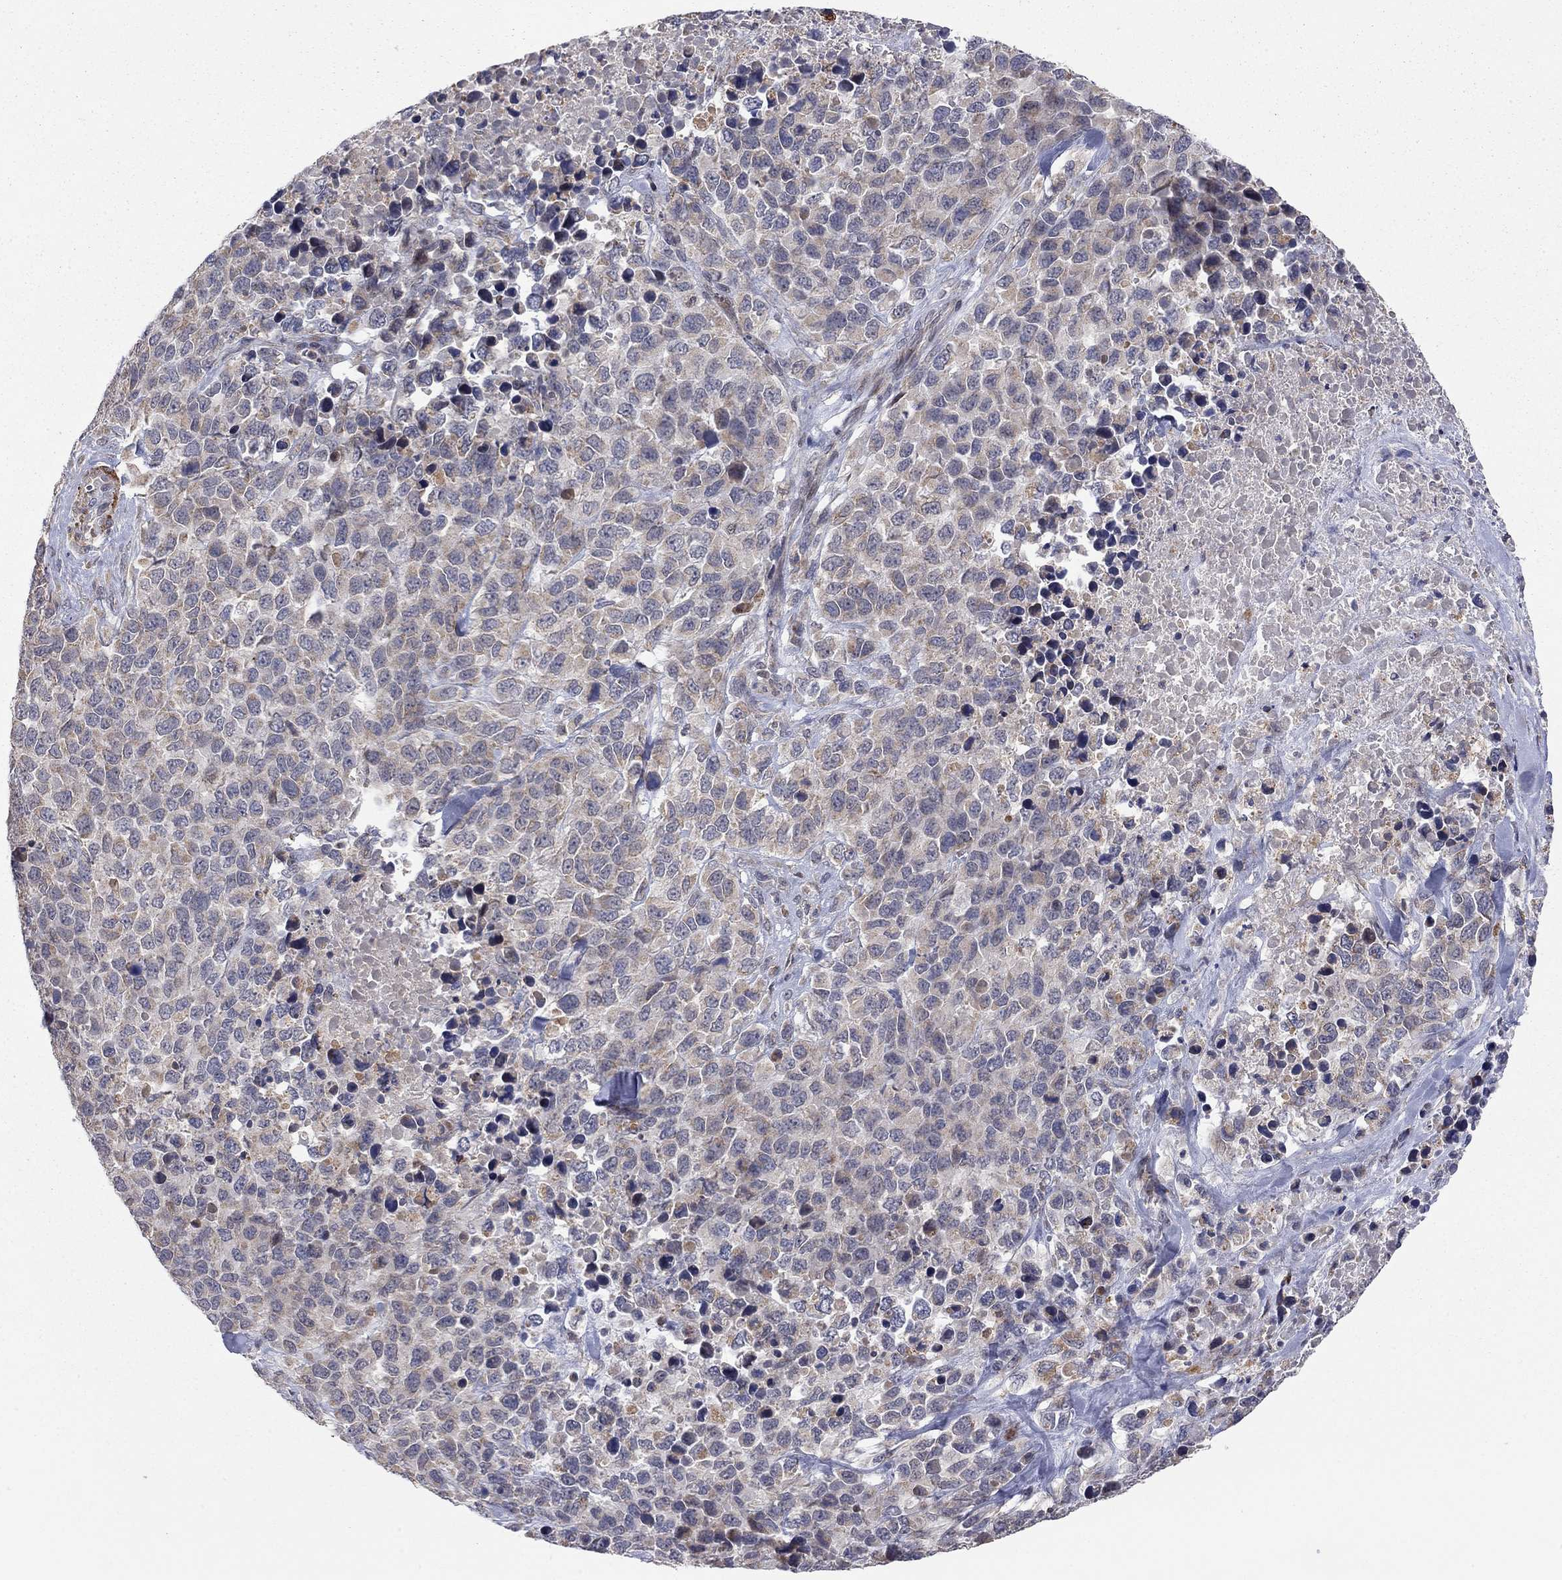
{"staining": {"intensity": "weak", "quantity": "25%-75%", "location": "cytoplasmic/membranous"}, "tissue": "melanoma", "cell_type": "Tumor cells", "image_type": "cancer", "snomed": [{"axis": "morphology", "description": "Malignant melanoma, Metastatic site"}, {"axis": "topography", "description": "Skin"}], "caption": "Brown immunohistochemical staining in malignant melanoma (metastatic site) demonstrates weak cytoplasmic/membranous positivity in about 25%-75% of tumor cells. Immunohistochemistry stains the protein of interest in brown and the nuclei are stained blue.", "gene": "IDS", "patient": {"sex": "male", "age": 84}}